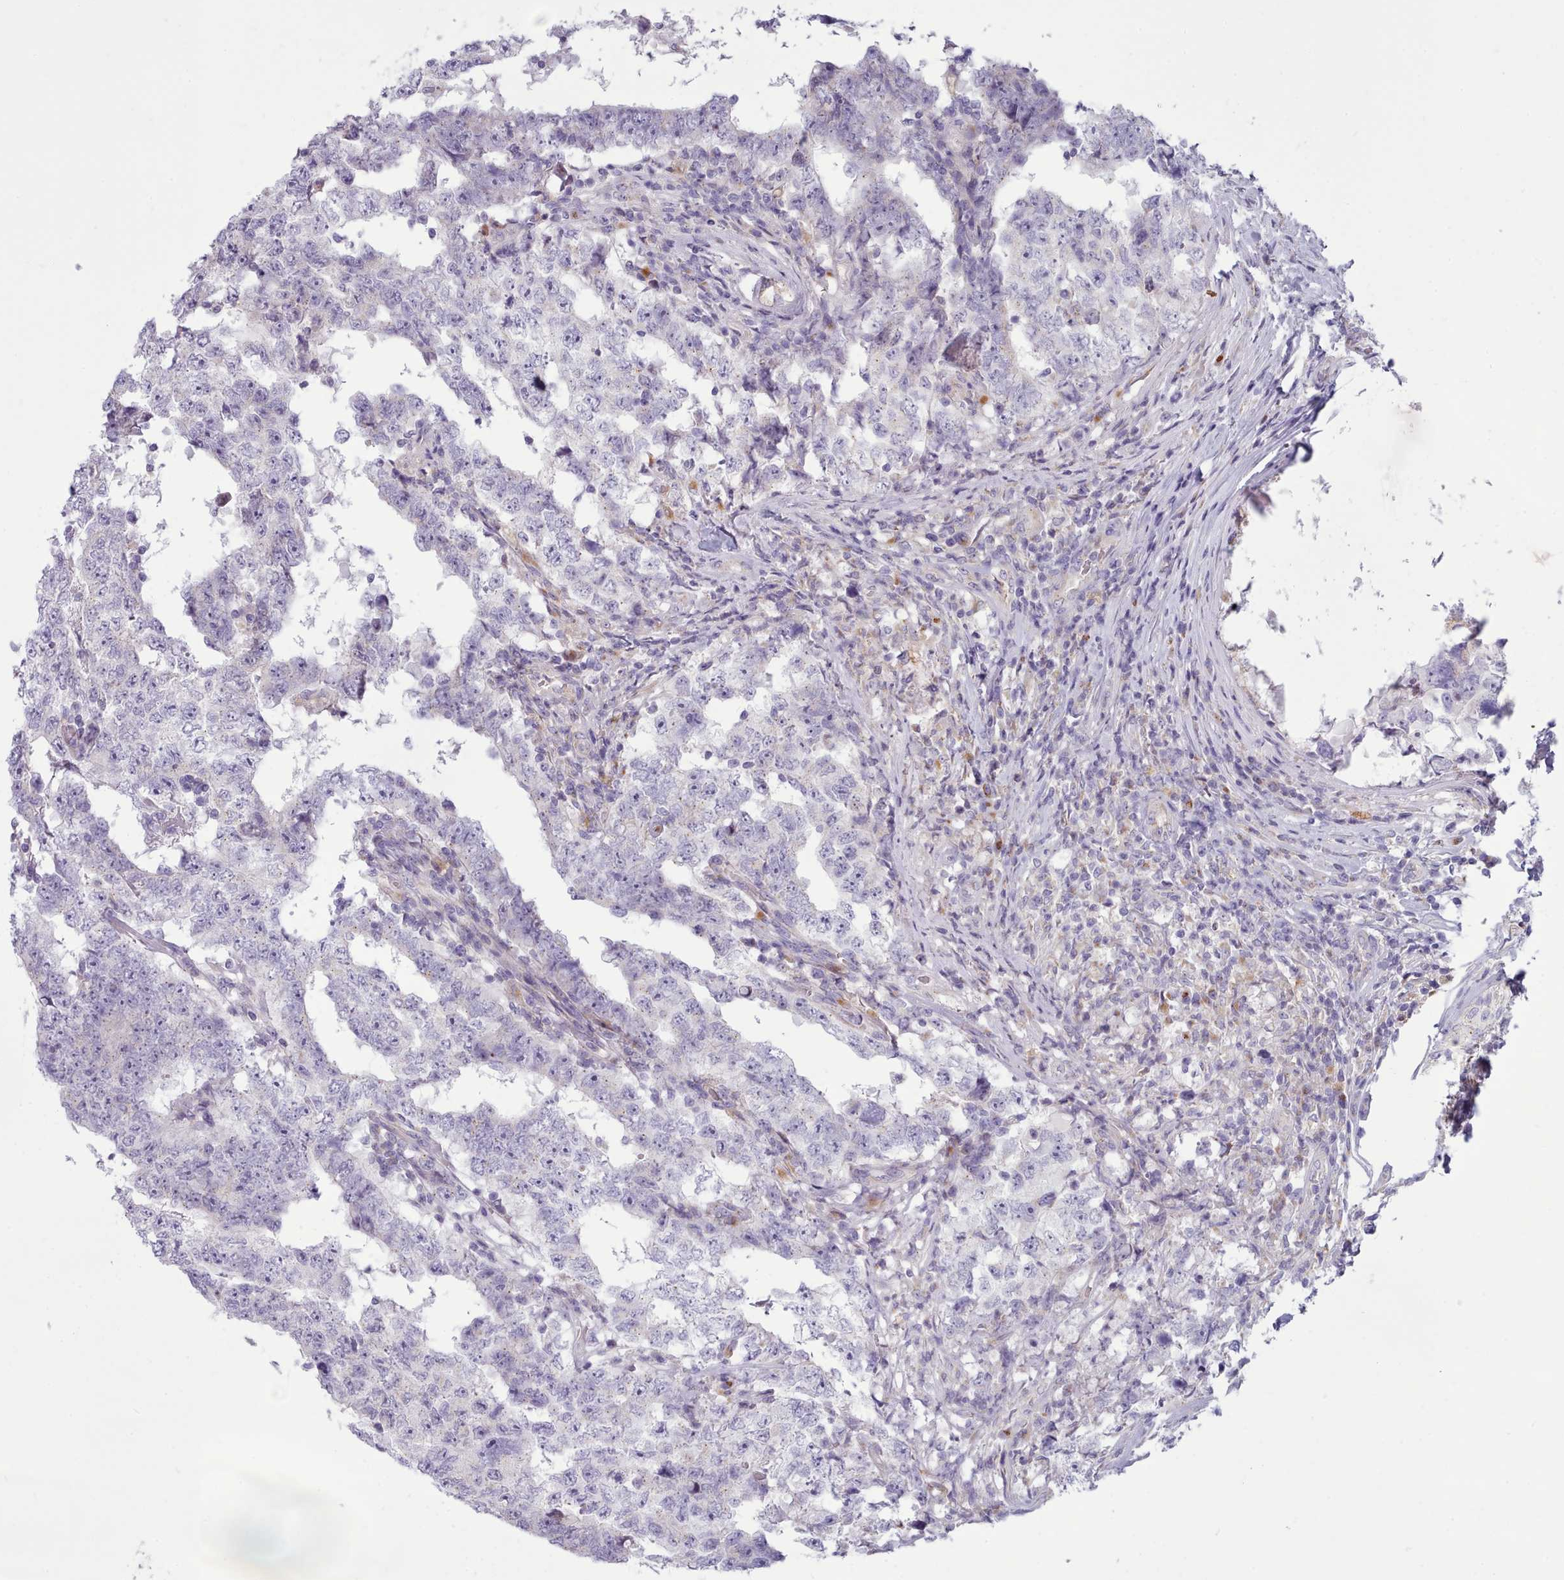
{"staining": {"intensity": "negative", "quantity": "none", "location": "none"}, "tissue": "testis cancer", "cell_type": "Tumor cells", "image_type": "cancer", "snomed": [{"axis": "morphology", "description": "Carcinoma, Embryonal, NOS"}, {"axis": "topography", "description": "Testis"}], "caption": "Human embryonal carcinoma (testis) stained for a protein using immunohistochemistry (IHC) shows no positivity in tumor cells.", "gene": "MYRFL", "patient": {"sex": "male", "age": 25}}